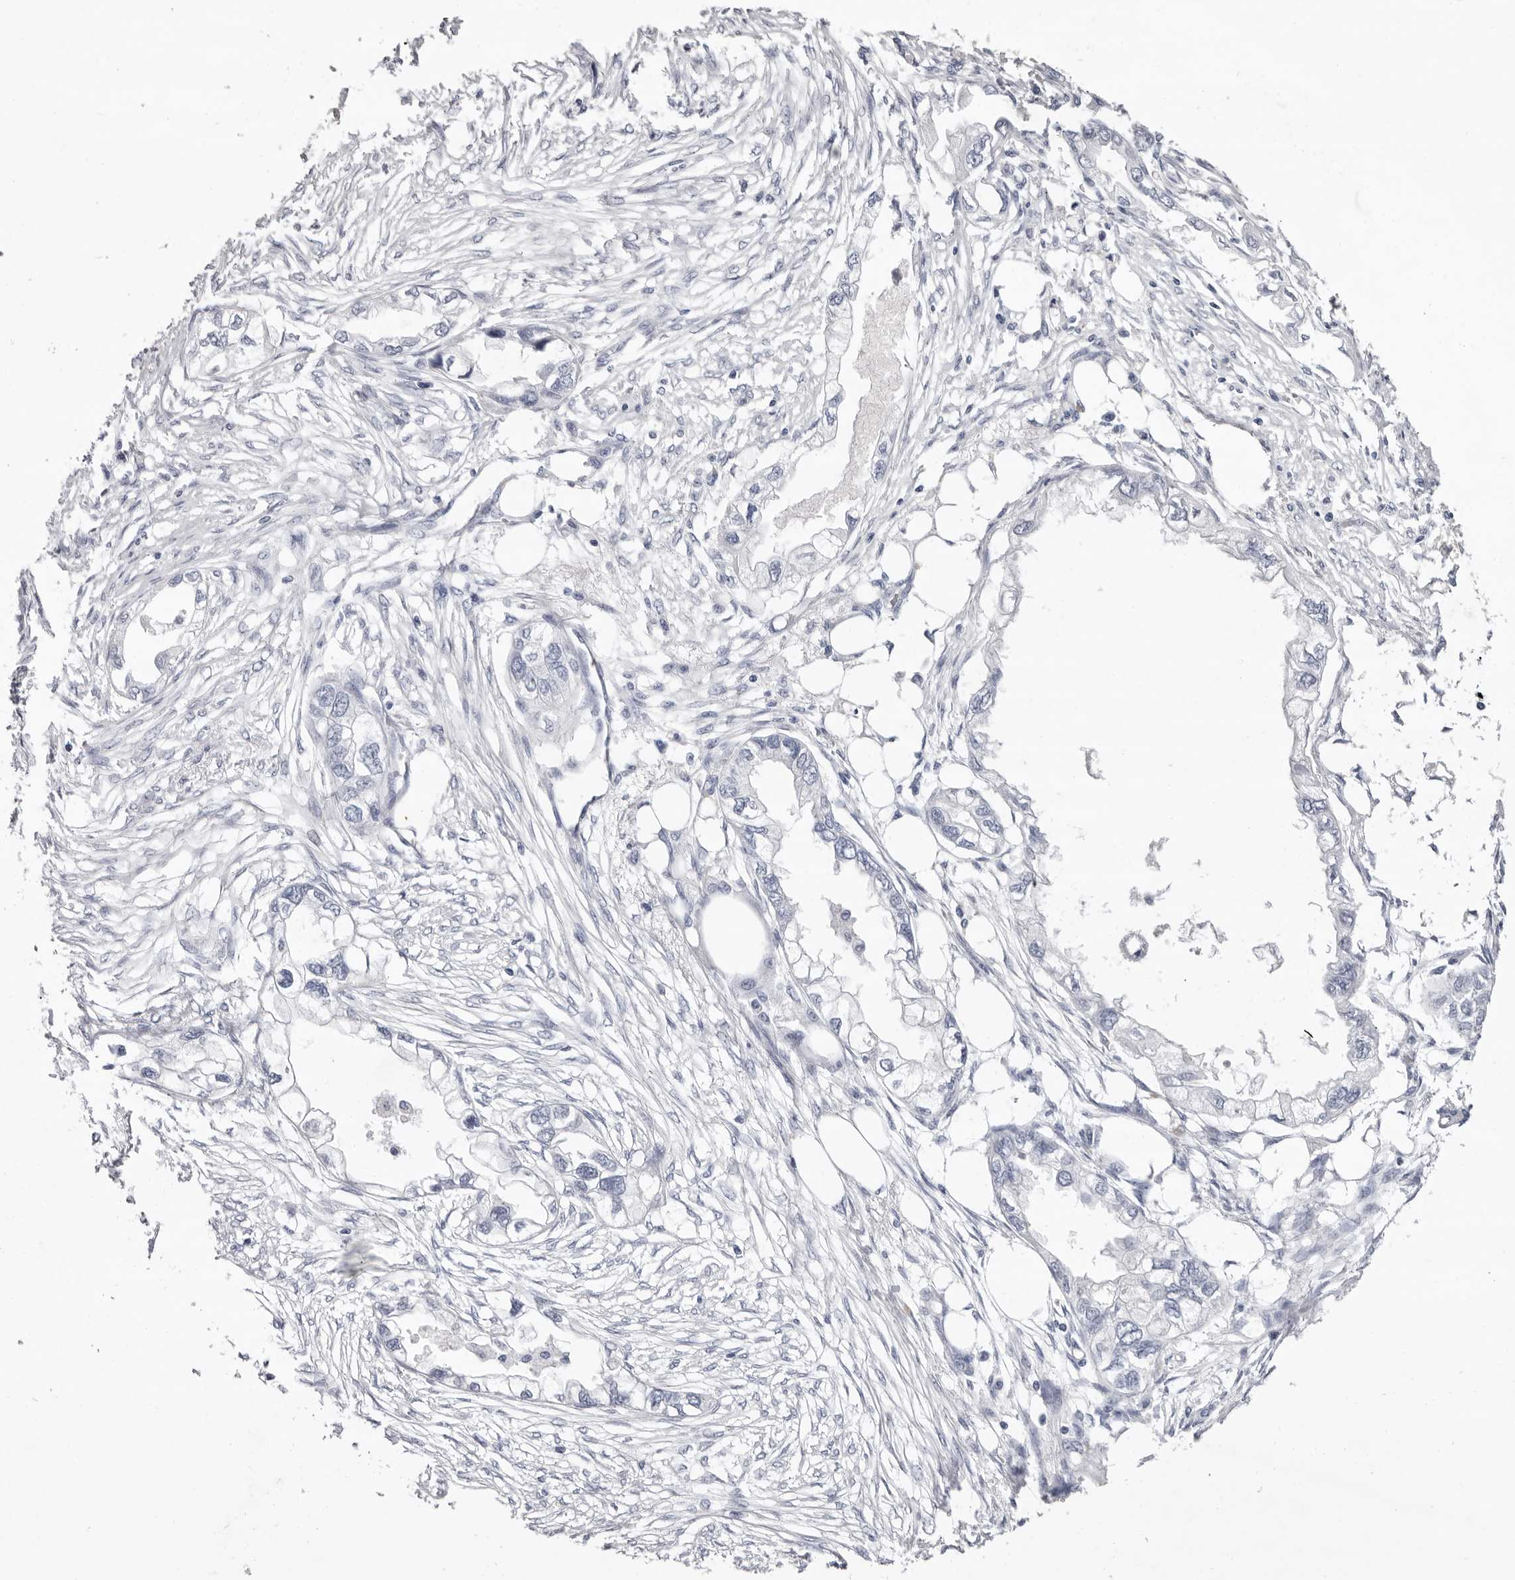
{"staining": {"intensity": "negative", "quantity": "none", "location": "none"}, "tissue": "endometrial cancer", "cell_type": "Tumor cells", "image_type": "cancer", "snomed": [{"axis": "morphology", "description": "Adenocarcinoma, NOS"}, {"axis": "morphology", "description": "Adenocarcinoma, metastatic, NOS"}, {"axis": "topography", "description": "Adipose tissue"}, {"axis": "topography", "description": "Endometrium"}], "caption": "A micrograph of endometrial adenocarcinoma stained for a protein shows no brown staining in tumor cells.", "gene": "LPO", "patient": {"sex": "female", "age": 67}}